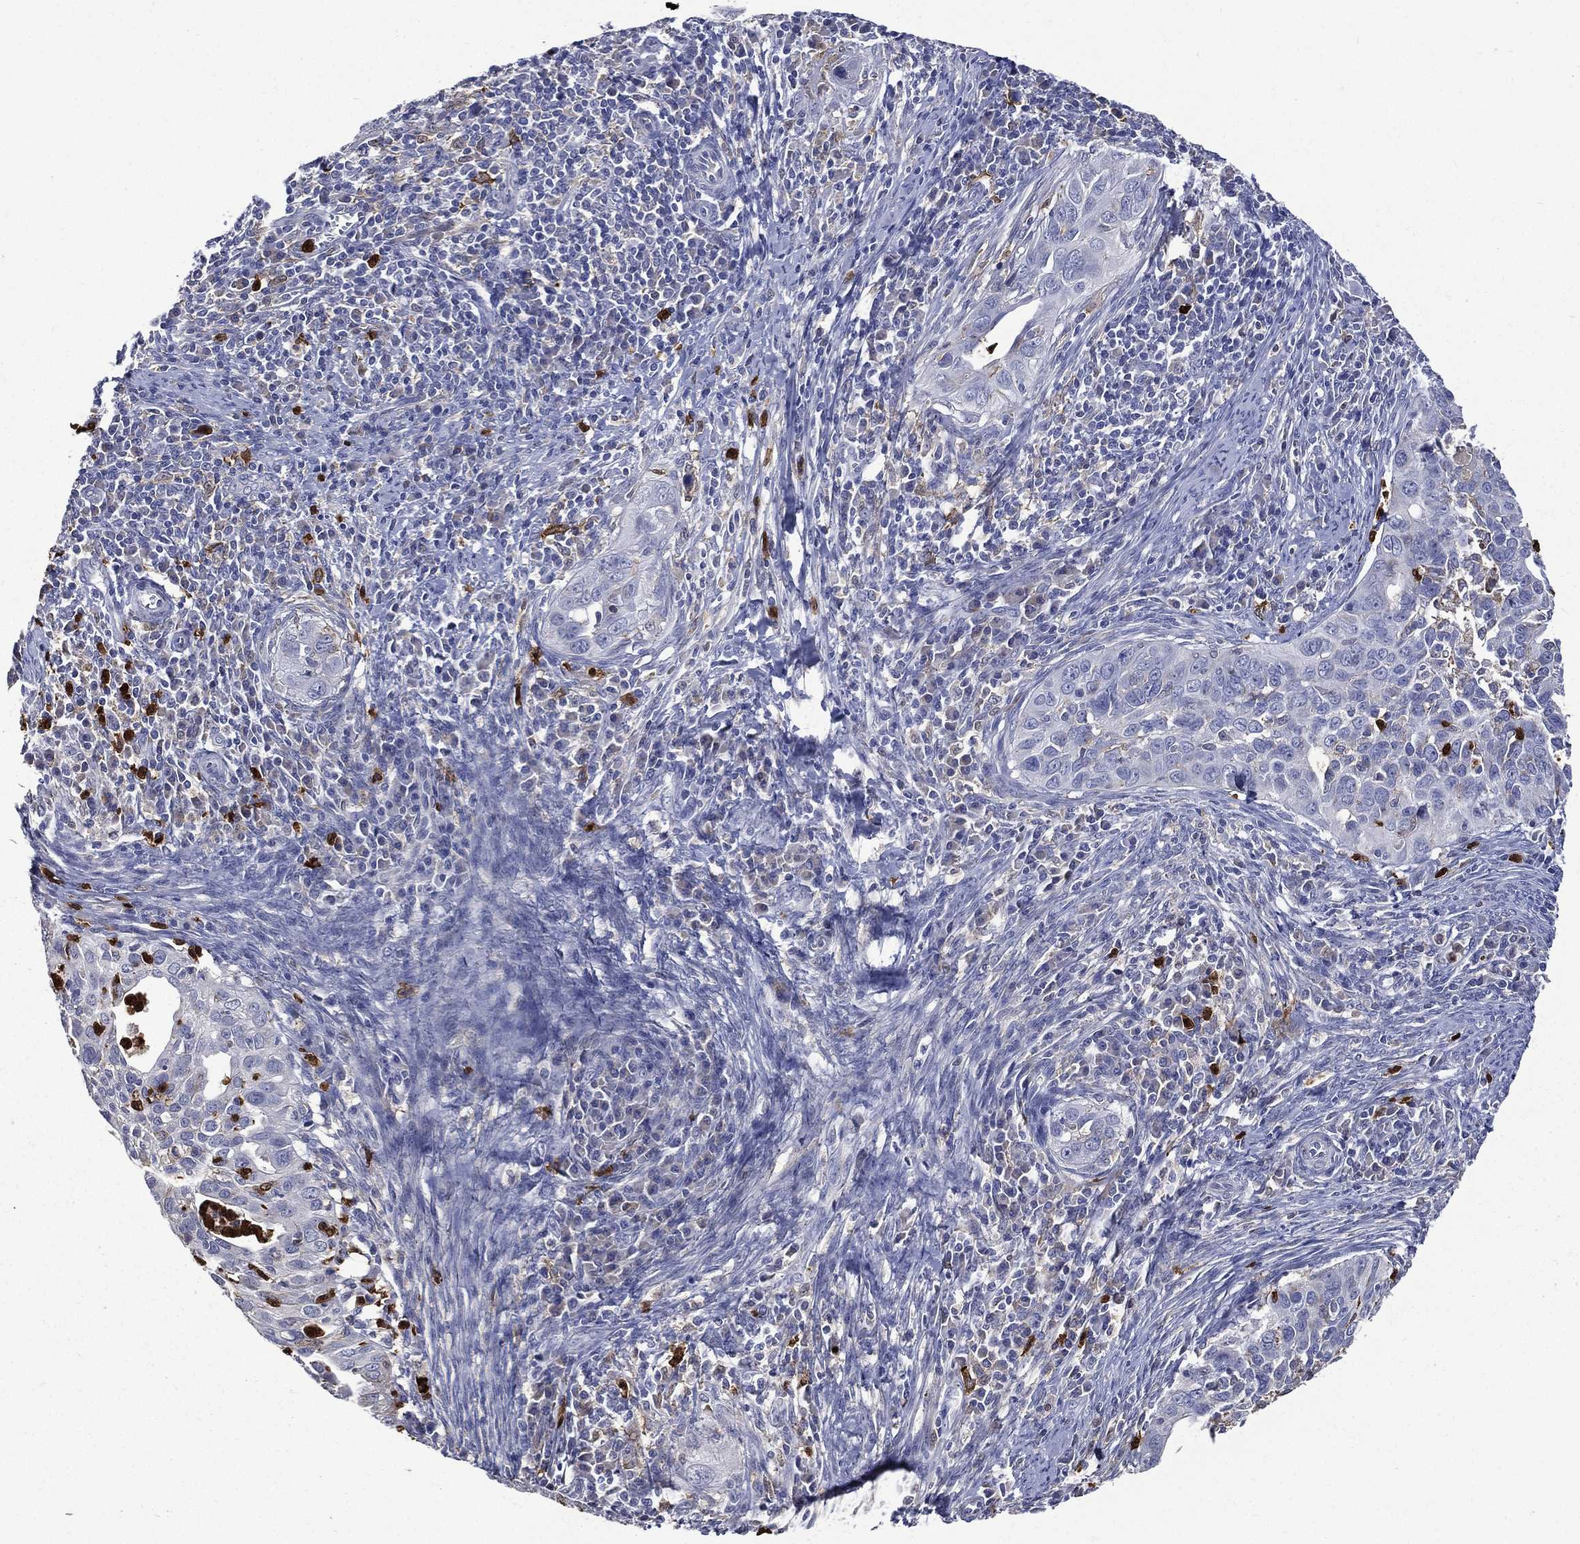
{"staining": {"intensity": "negative", "quantity": "none", "location": "none"}, "tissue": "cervical cancer", "cell_type": "Tumor cells", "image_type": "cancer", "snomed": [{"axis": "morphology", "description": "Squamous cell carcinoma, NOS"}, {"axis": "topography", "description": "Cervix"}], "caption": "Immunohistochemistry (IHC) histopathology image of neoplastic tissue: squamous cell carcinoma (cervical) stained with DAB (3,3'-diaminobenzidine) displays no significant protein expression in tumor cells. The staining was performed using DAB (3,3'-diaminobenzidine) to visualize the protein expression in brown, while the nuclei were stained in blue with hematoxylin (Magnification: 20x).", "gene": "GPR171", "patient": {"sex": "female", "age": 26}}